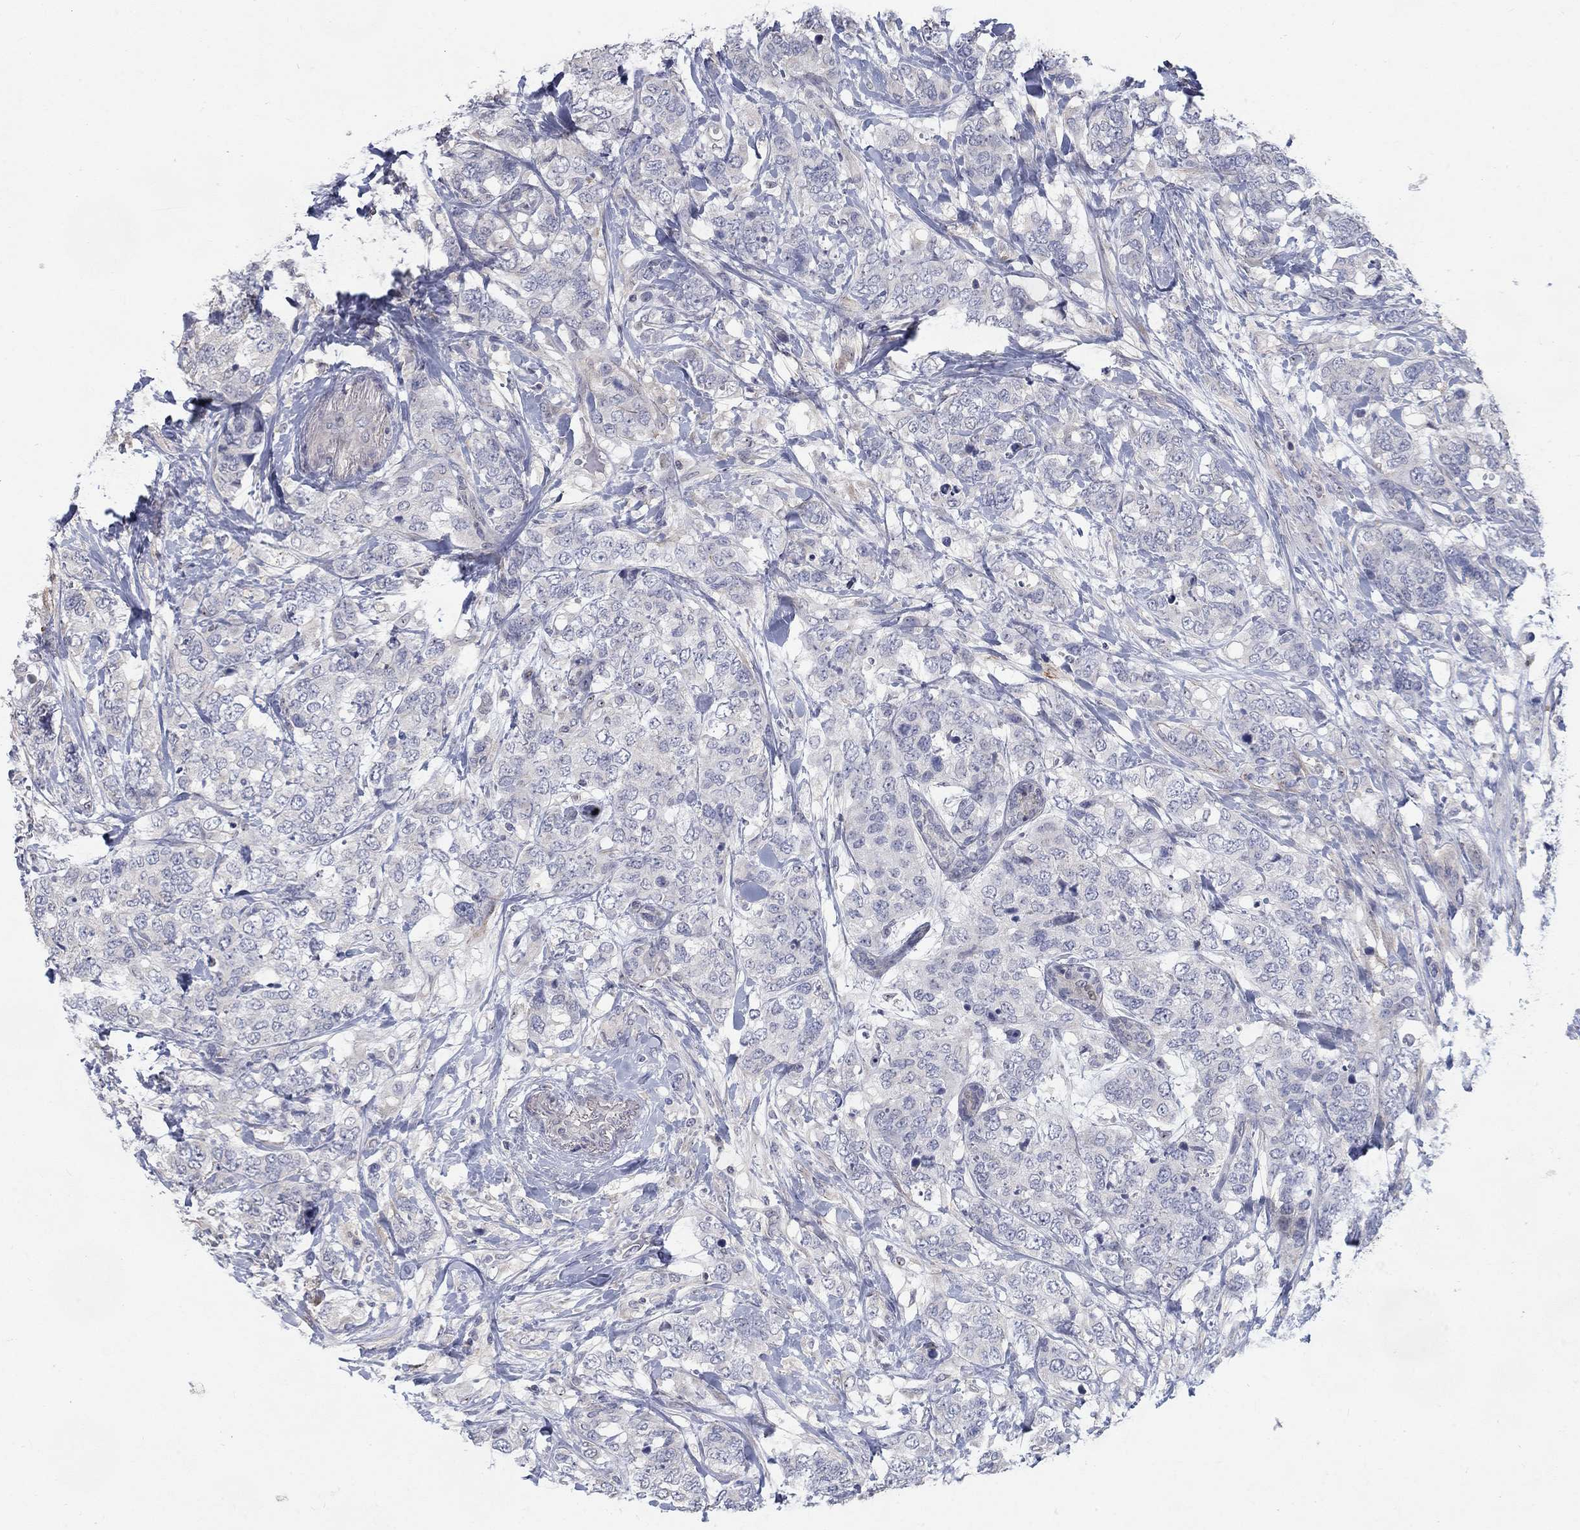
{"staining": {"intensity": "negative", "quantity": "none", "location": "none"}, "tissue": "breast cancer", "cell_type": "Tumor cells", "image_type": "cancer", "snomed": [{"axis": "morphology", "description": "Lobular carcinoma"}, {"axis": "topography", "description": "Breast"}], "caption": "High magnification brightfield microscopy of breast cancer (lobular carcinoma) stained with DAB (brown) and counterstained with hematoxylin (blue): tumor cells show no significant staining. Nuclei are stained in blue.", "gene": "MTSS2", "patient": {"sex": "female", "age": 59}}